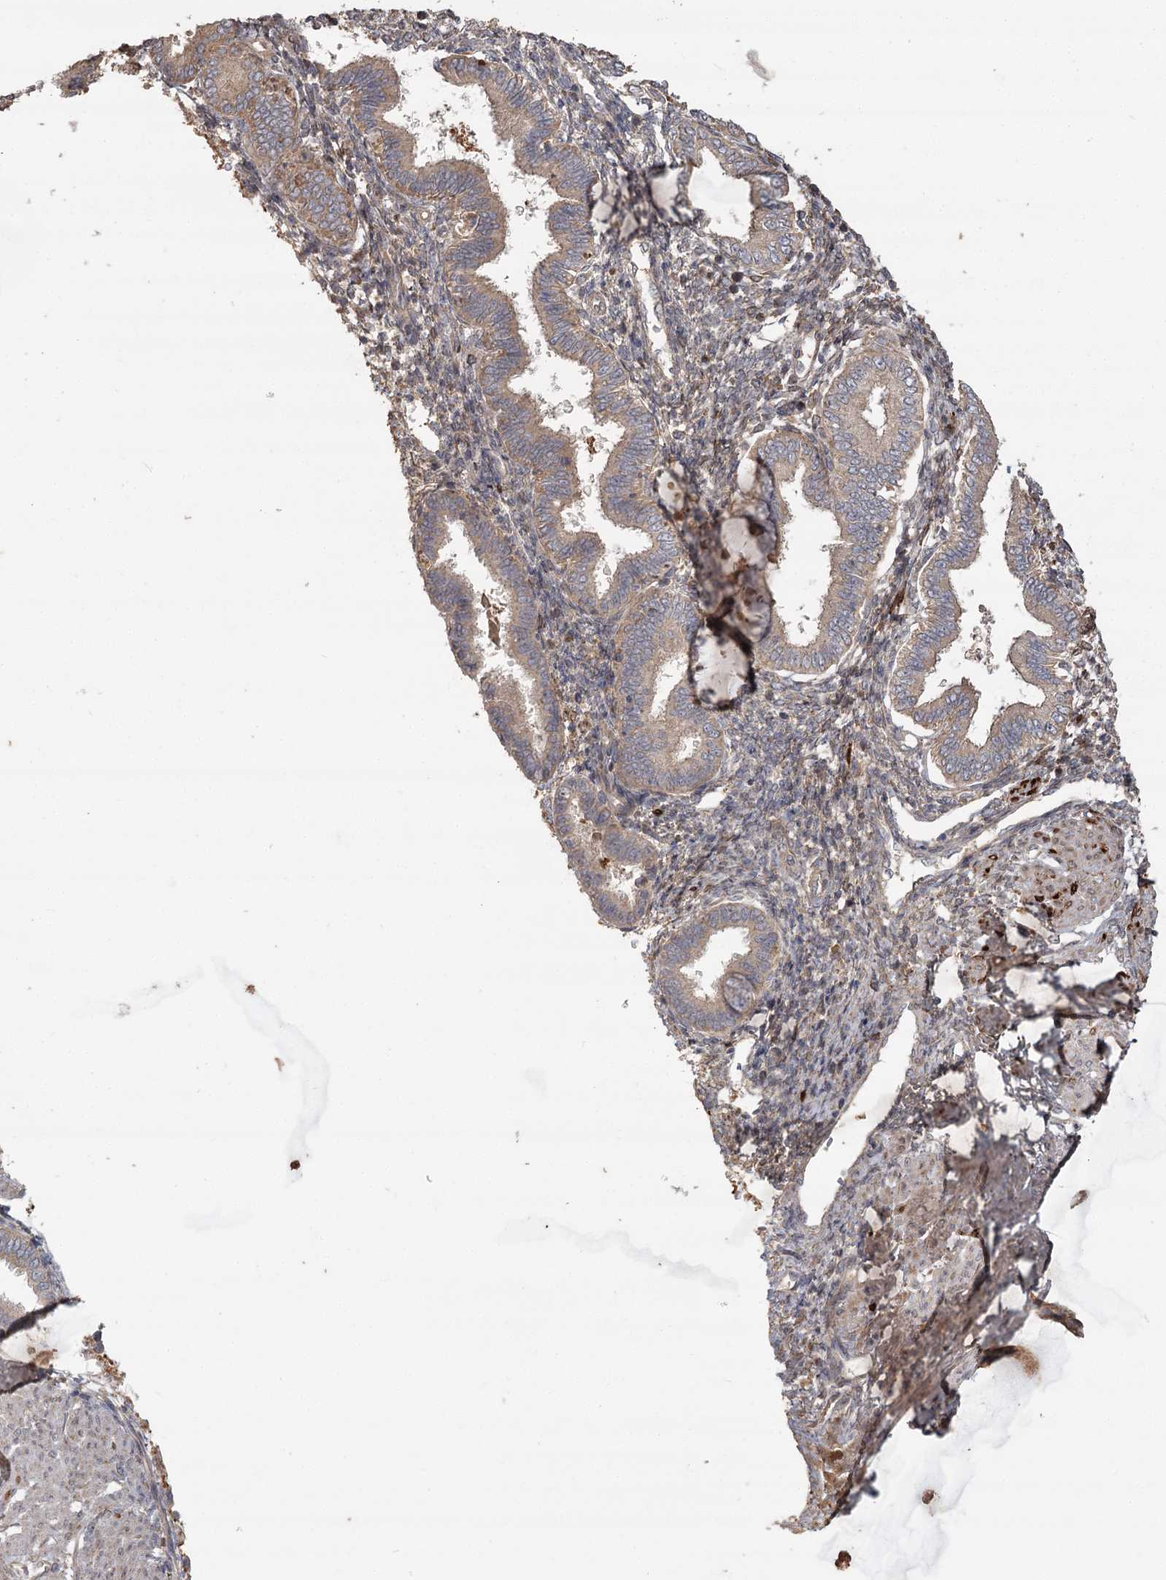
{"staining": {"intensity": "moderate", "quantity": "<25%", "location": "cytoplasmic/membranous"}, "tissue": "endometrium", "cell_type": "Cells in endometrial stroma", "image_type": "normal", "snomed": [{"axis": "morphology", "description": "Normal tissue, NOS"}, {"axis": "topography", "description": "Endometrium"}], "caption": "A low amount of moderate cytoplasmic/membranous expression is identified in about <25% of cells in endometrial stroma in normal endometrium. (DAB IHC, brown staining for protein, blue staining for nuclei).", "gene": "OBSL1", "patient": {"sex": "female", "age": 53}}